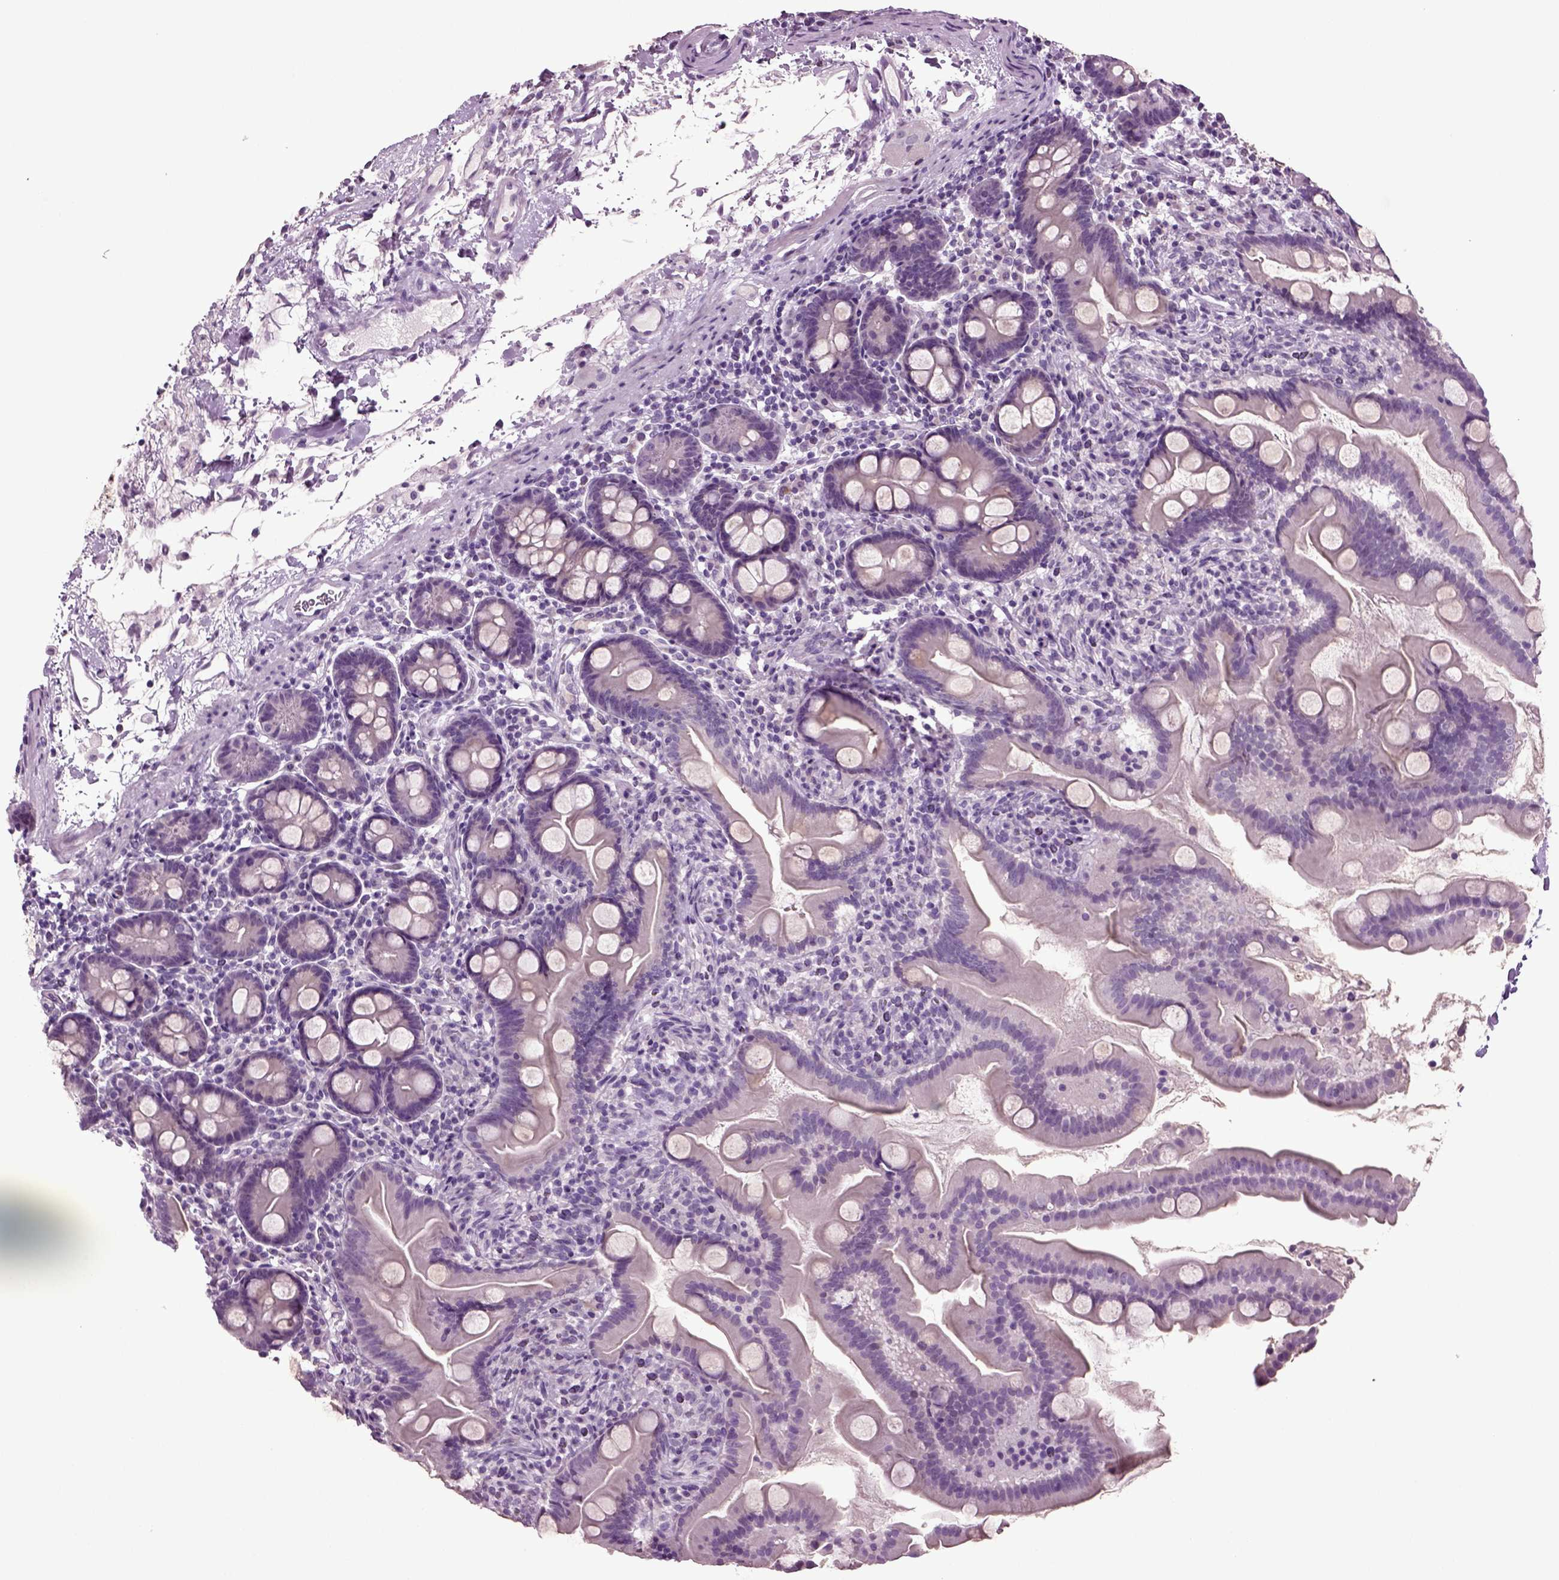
{"staining": {"intensity": "negative", "quantity": "none", "location": "none"}, "tissue": "small intestine", "cell_type": "Glandular cells", "image_type": "normal", "snomed": [{"axis": "morphology", "description": "Normal tissue, NOS"}, {"axis": "topography", "description": "Small intestine"}], "caption": "Immunohistochemistry (IHC) photomicrograph of normal small intestine: human small intestine stained with DAB (3,3'-diaminobenzidine) shows no significant protein expression in glandular cells.", "gene": "SLC17A6", "patient": {"sex": "female", "age": 44}}